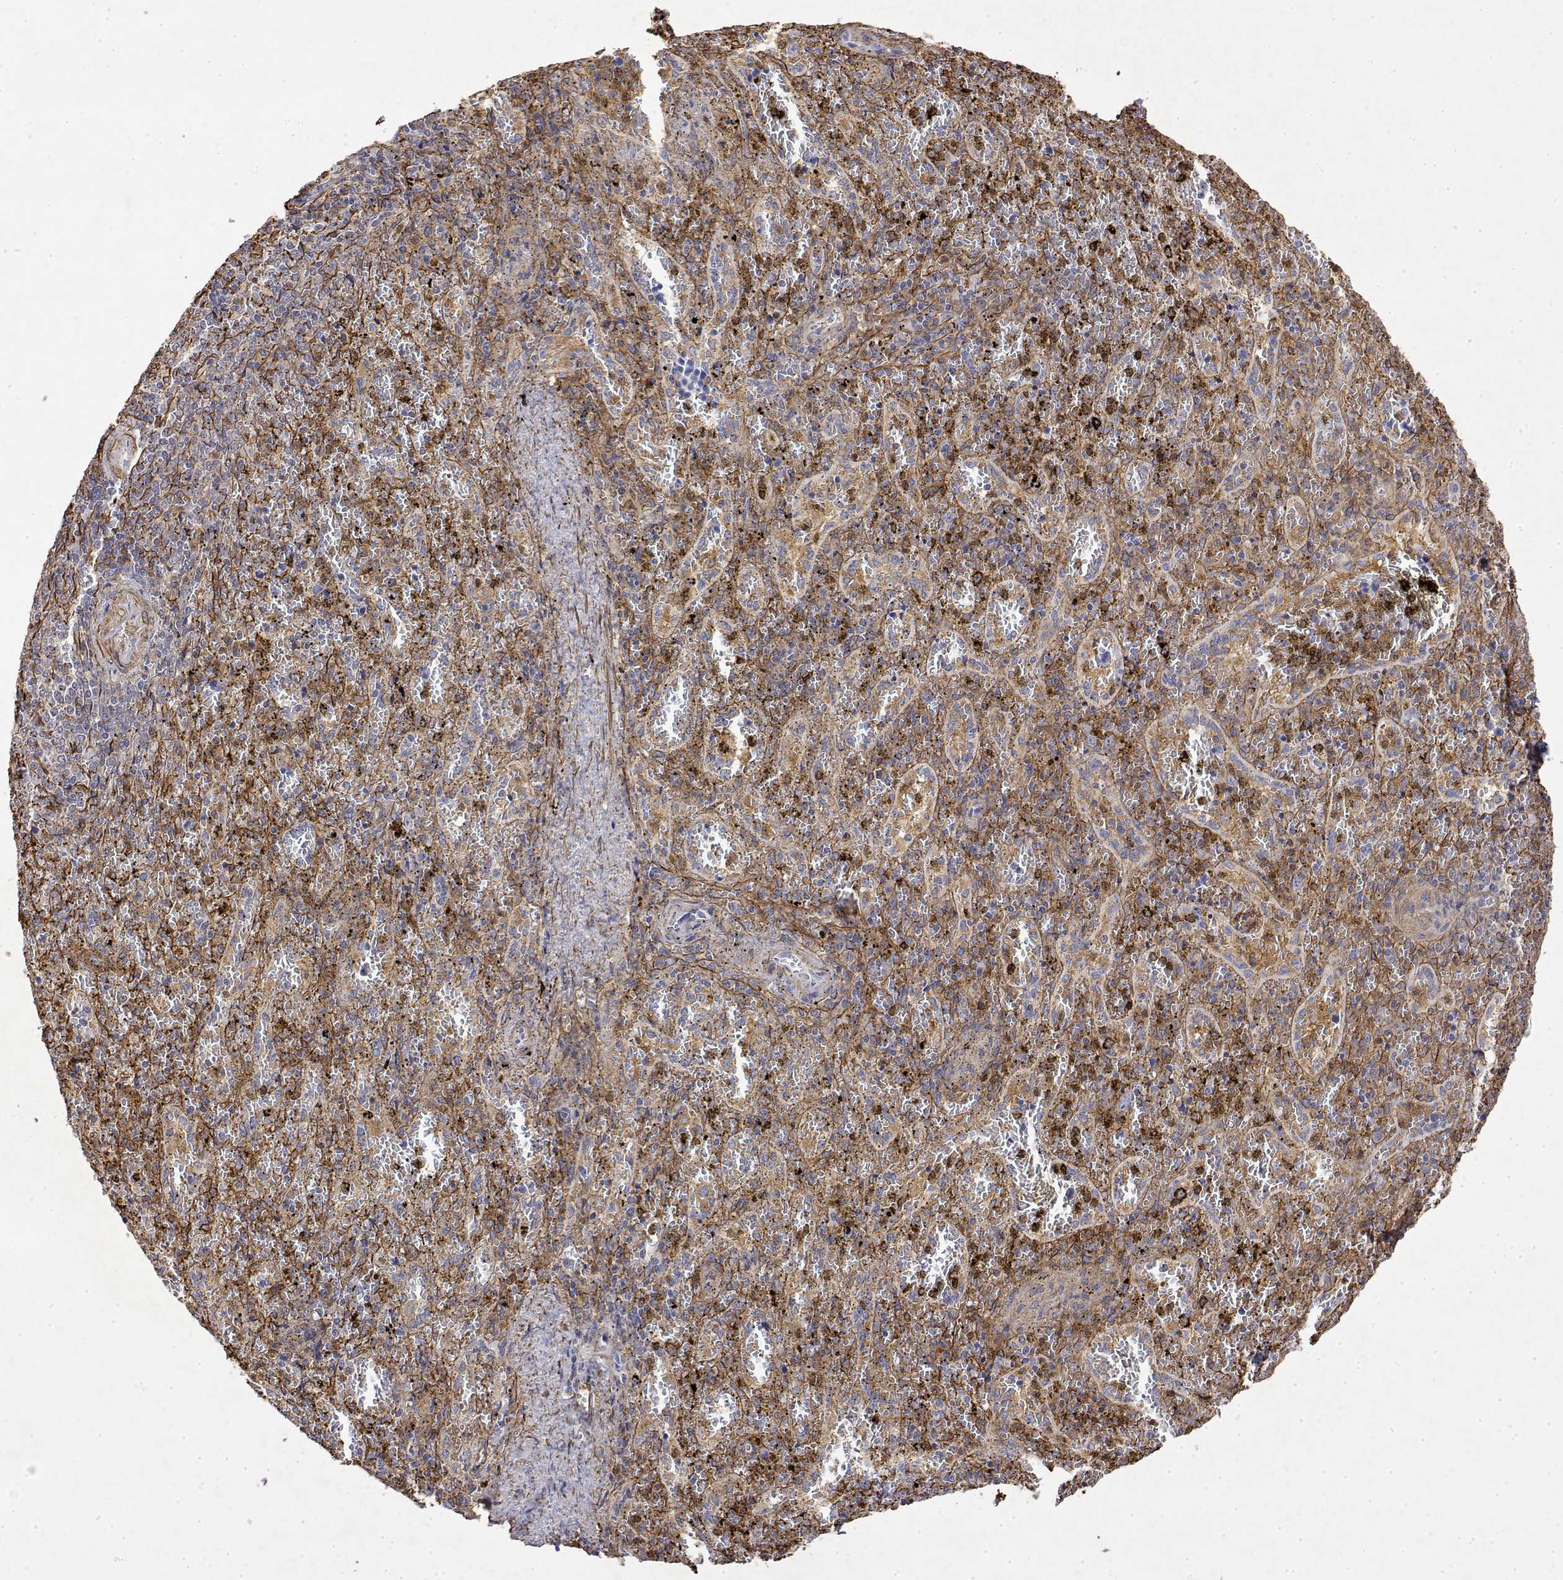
{"staining": {"intensity": "moderate", "quantity": "25%-75%", "location": "cytoplasmic/membranous"}, "tissue": "spleen", "cell_type": "Cells in red pulp", "image_type": "normal", "snomed": [{"axis": "morphology", "description": "Normal tissue, NOS"}, {"axis": "topography", "description": "Spleen"}], "caption": "Protein positivity by immunohistochemistry (IHC) shows moderate cytoplasmic/membranous staining in about 25%-75% of cells in red pulp in benign spleen.", "gene": "SOWAHD", "patient": {"sex": "female", "age": 50}}